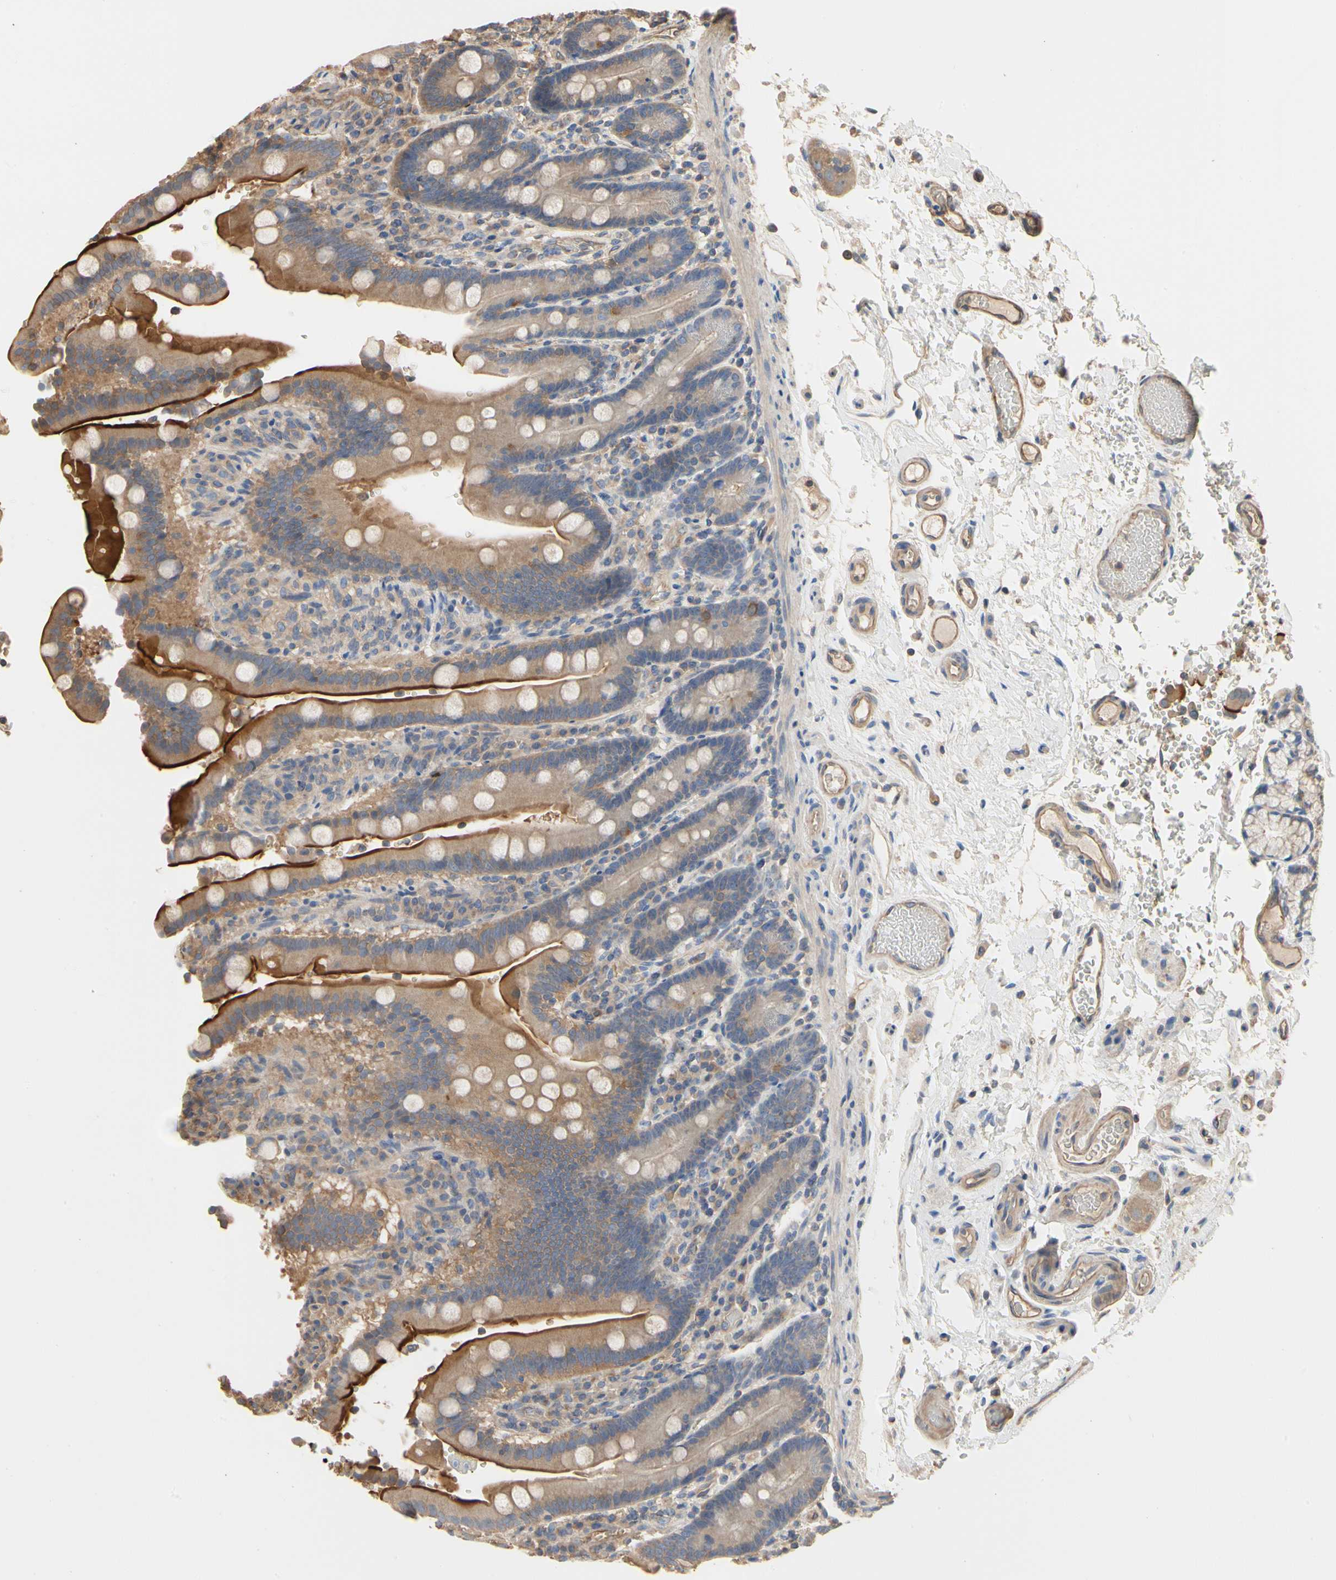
{"staining": {"intensity": "moderate", "quantity": ">75%", "location": "cytoplasmic/membranous"}, "tissue": "duodenum", "cell_type": "Glandular cells", "image_type": "normal", "snomed": [{"axis": "morphology", "description": "Normal tissue, NOS"}, {"axis": "topography", "description": "Small intestine, NOS"}], "caption": "High-power microscopy captured an immunohistochemistry (IHC) image of normal duodenum, revealing moderate cytoplasmic/membranous staining in approximately >75% of glandular cells.", "gene": "PDZK1", "patient": {"sex": "female", "age": 71}}